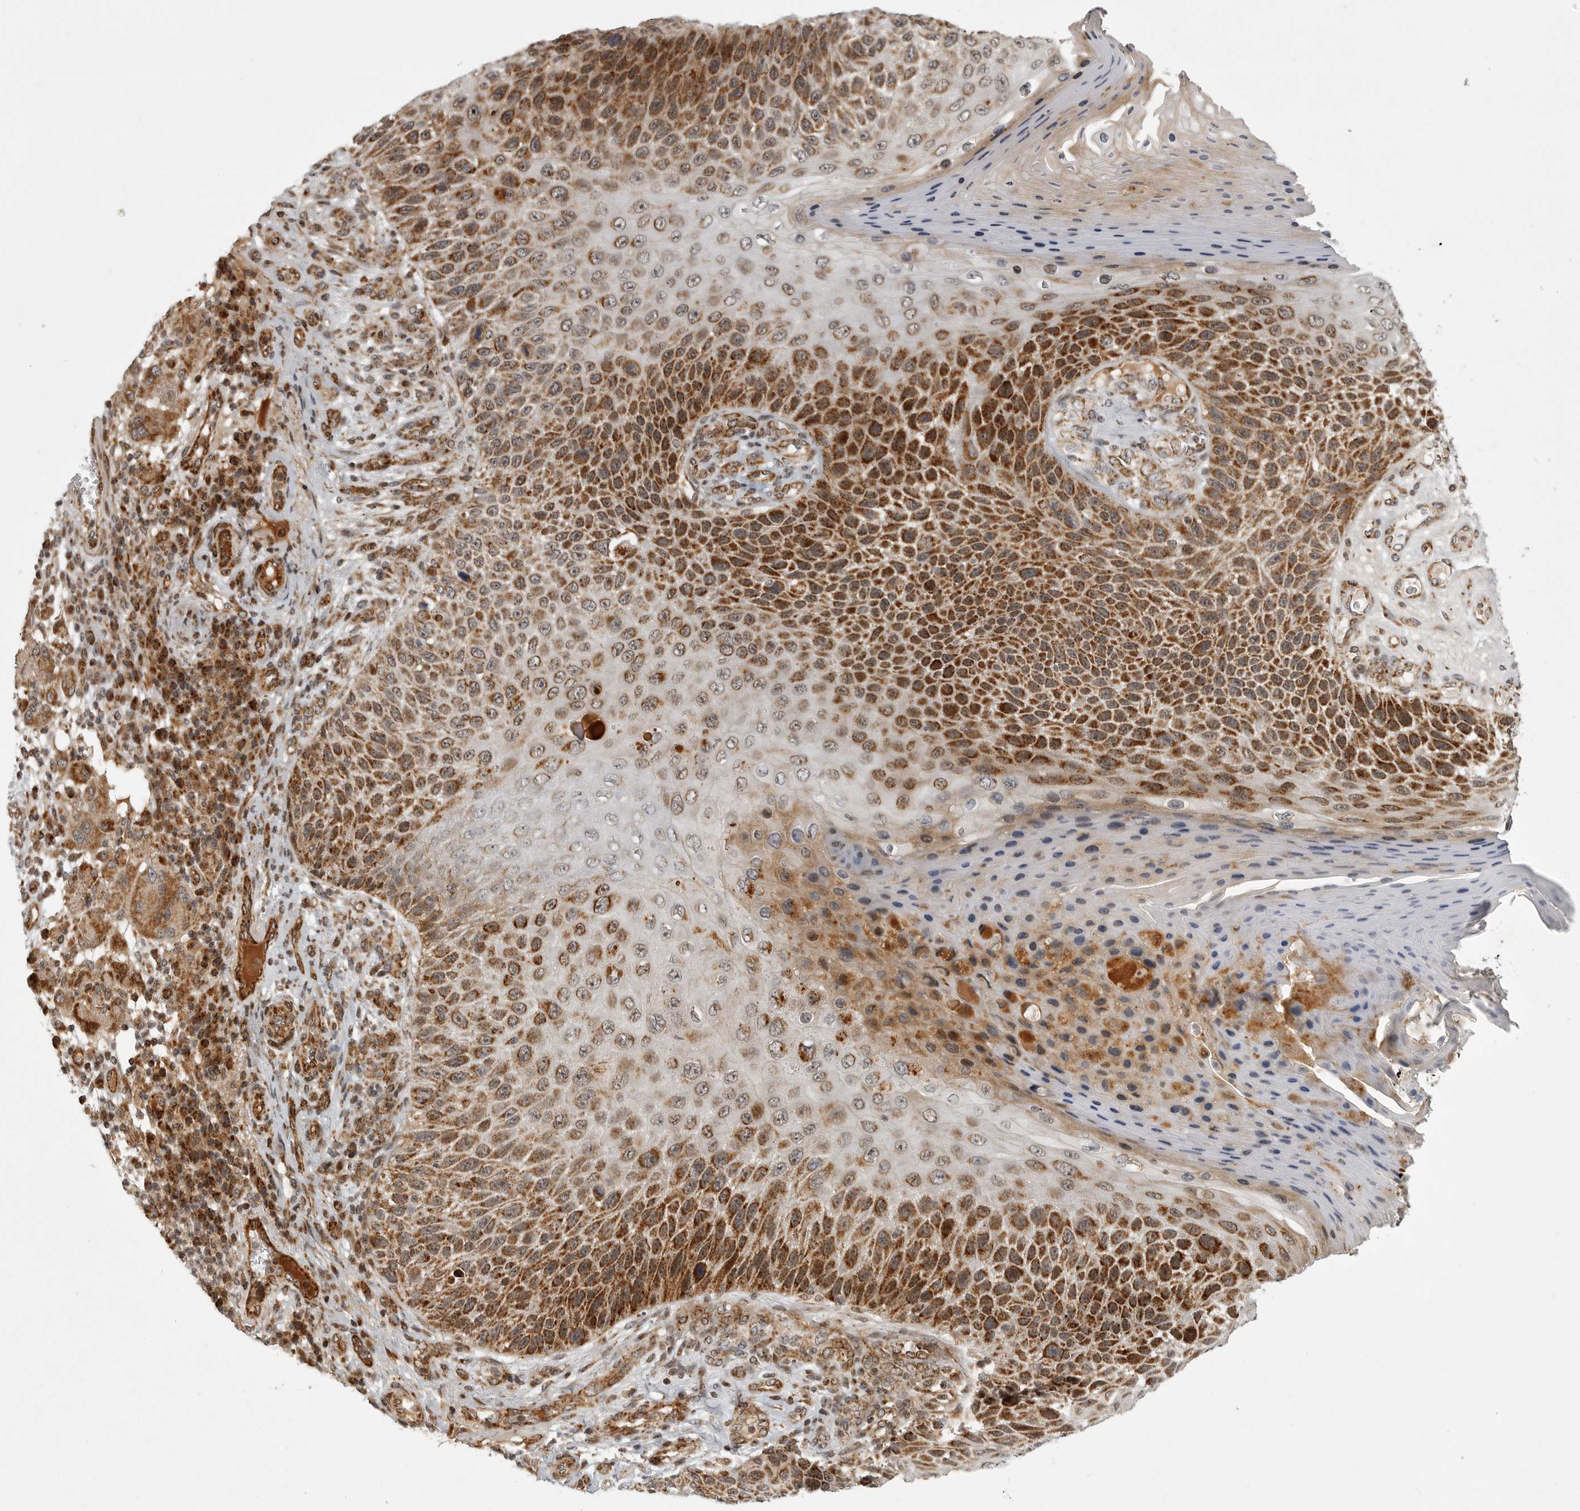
{"staining": {"intensity": "strong", "quantity": ">75%", "location": "cytoplasmic/membranous"}, "tissue": "skin cancer", "cell_type": "Tumor cells", "image_type": "cancer", "snomed": [{"axis": "morphology", "description": "Squamous cell carcinoma, NOS"}, {"axis": "topography", "description": "Skin"}], "caption": "A high-resolution histopathology image shows immunohistochemistry (IHC) staining of skin squamous cell carcinoma, which exhibits strong cytoplasmic/membranous staining in about >75% of tumor cells.", "gene": "NARS2", "patient": {"sex": "female", "age": 88}}